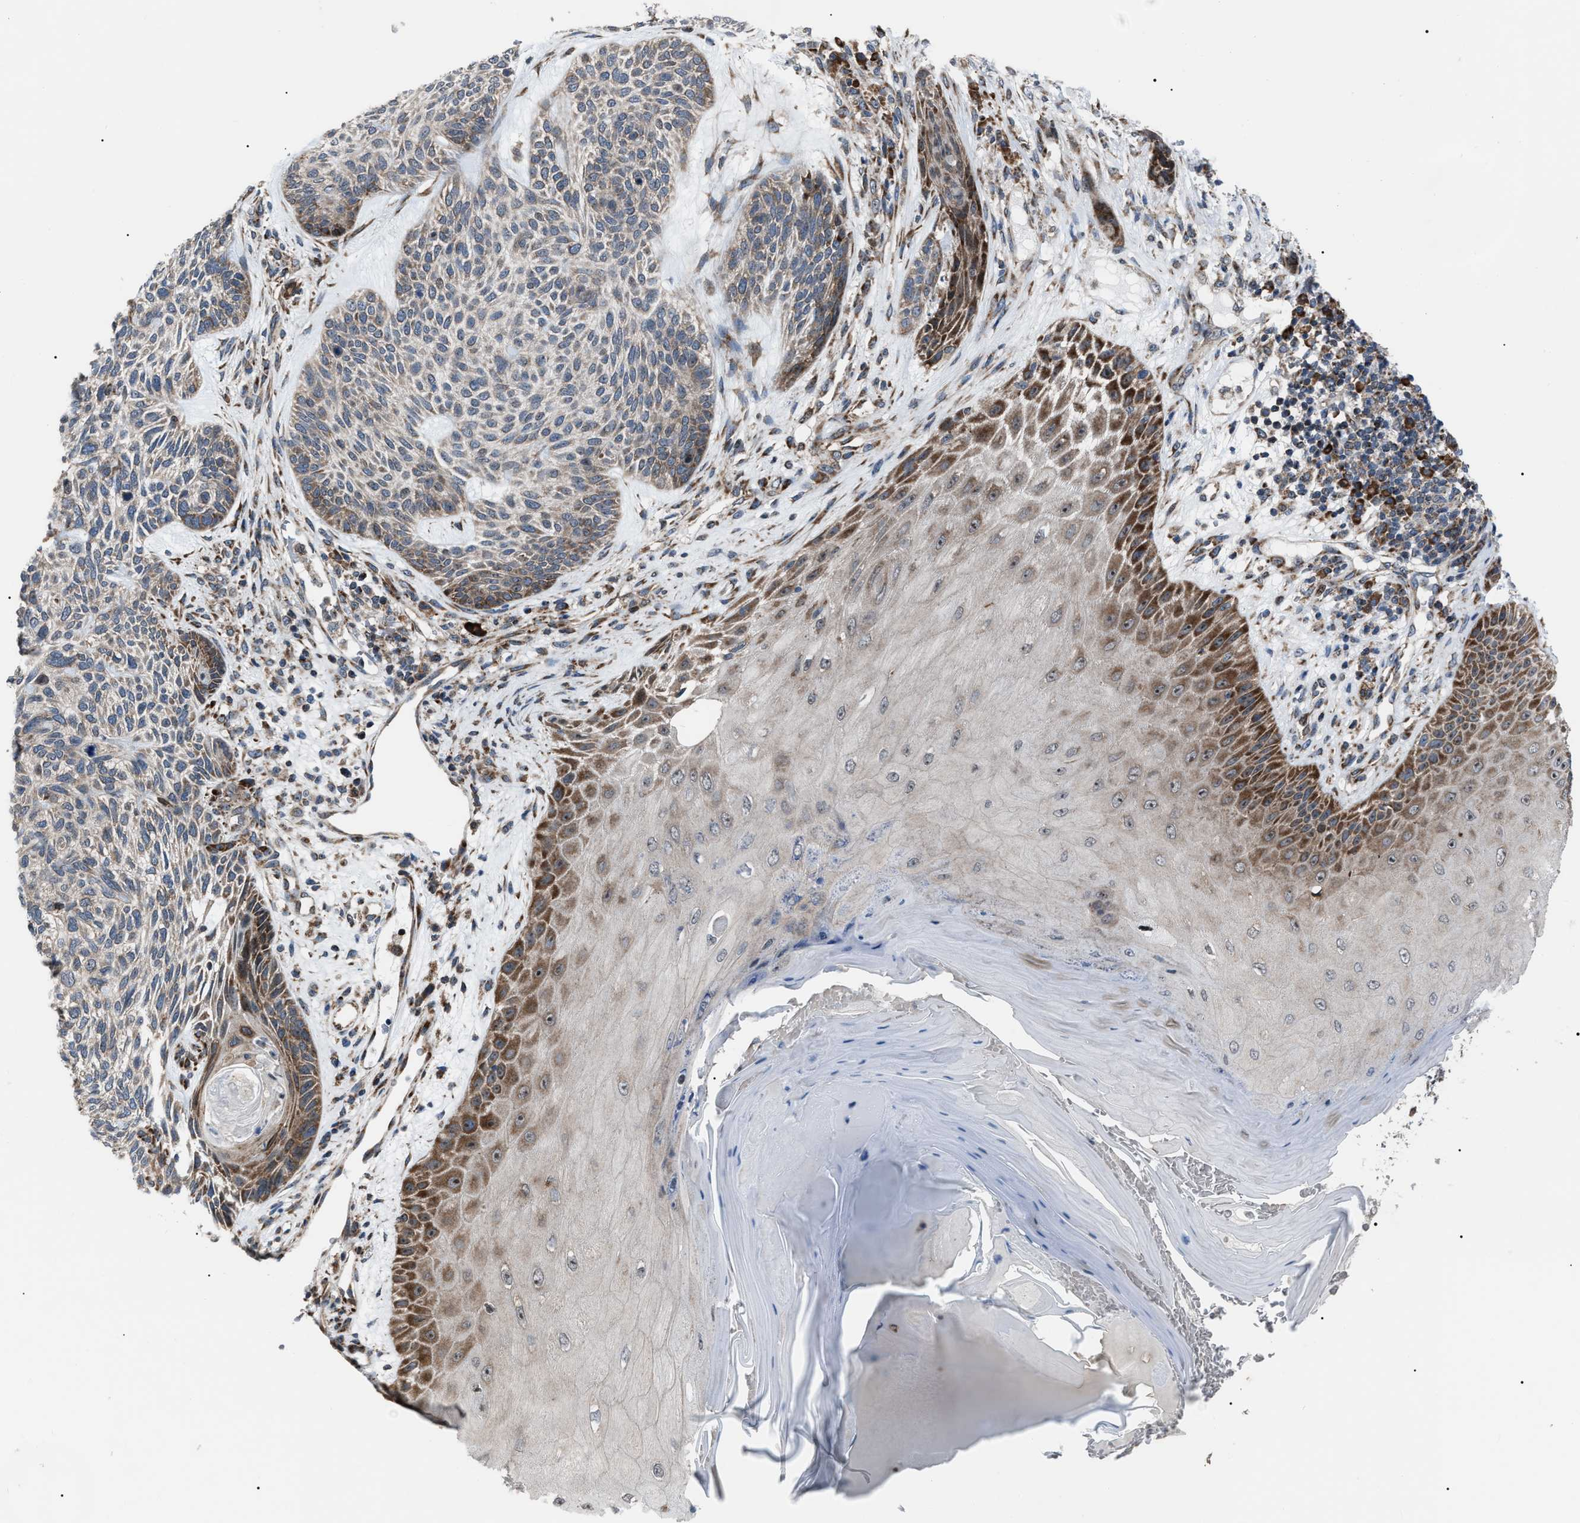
{"staining": {"intensity": "moderate", "quantity": "25%-75%", "location": "cytoplasmic/membranous"}, "tissue": "skin cancer", "cell_type": "Tumor cells", "image_type": "cancer", "snomed": [{"axis": "morphology", "description": "Basal cell carcinoma"}, {"axis": "topography", "description": "Skin"}], "caption": "A high-resolution histopathology image shows IHC staining of skin cancer (basal cell carcinoma), which reveals moderate cytoplasmic/membranous staining in approximately 25%-75% of tumor cells.", "gene": "AGO2", "patient": {"sex": "male", "age": 55}}